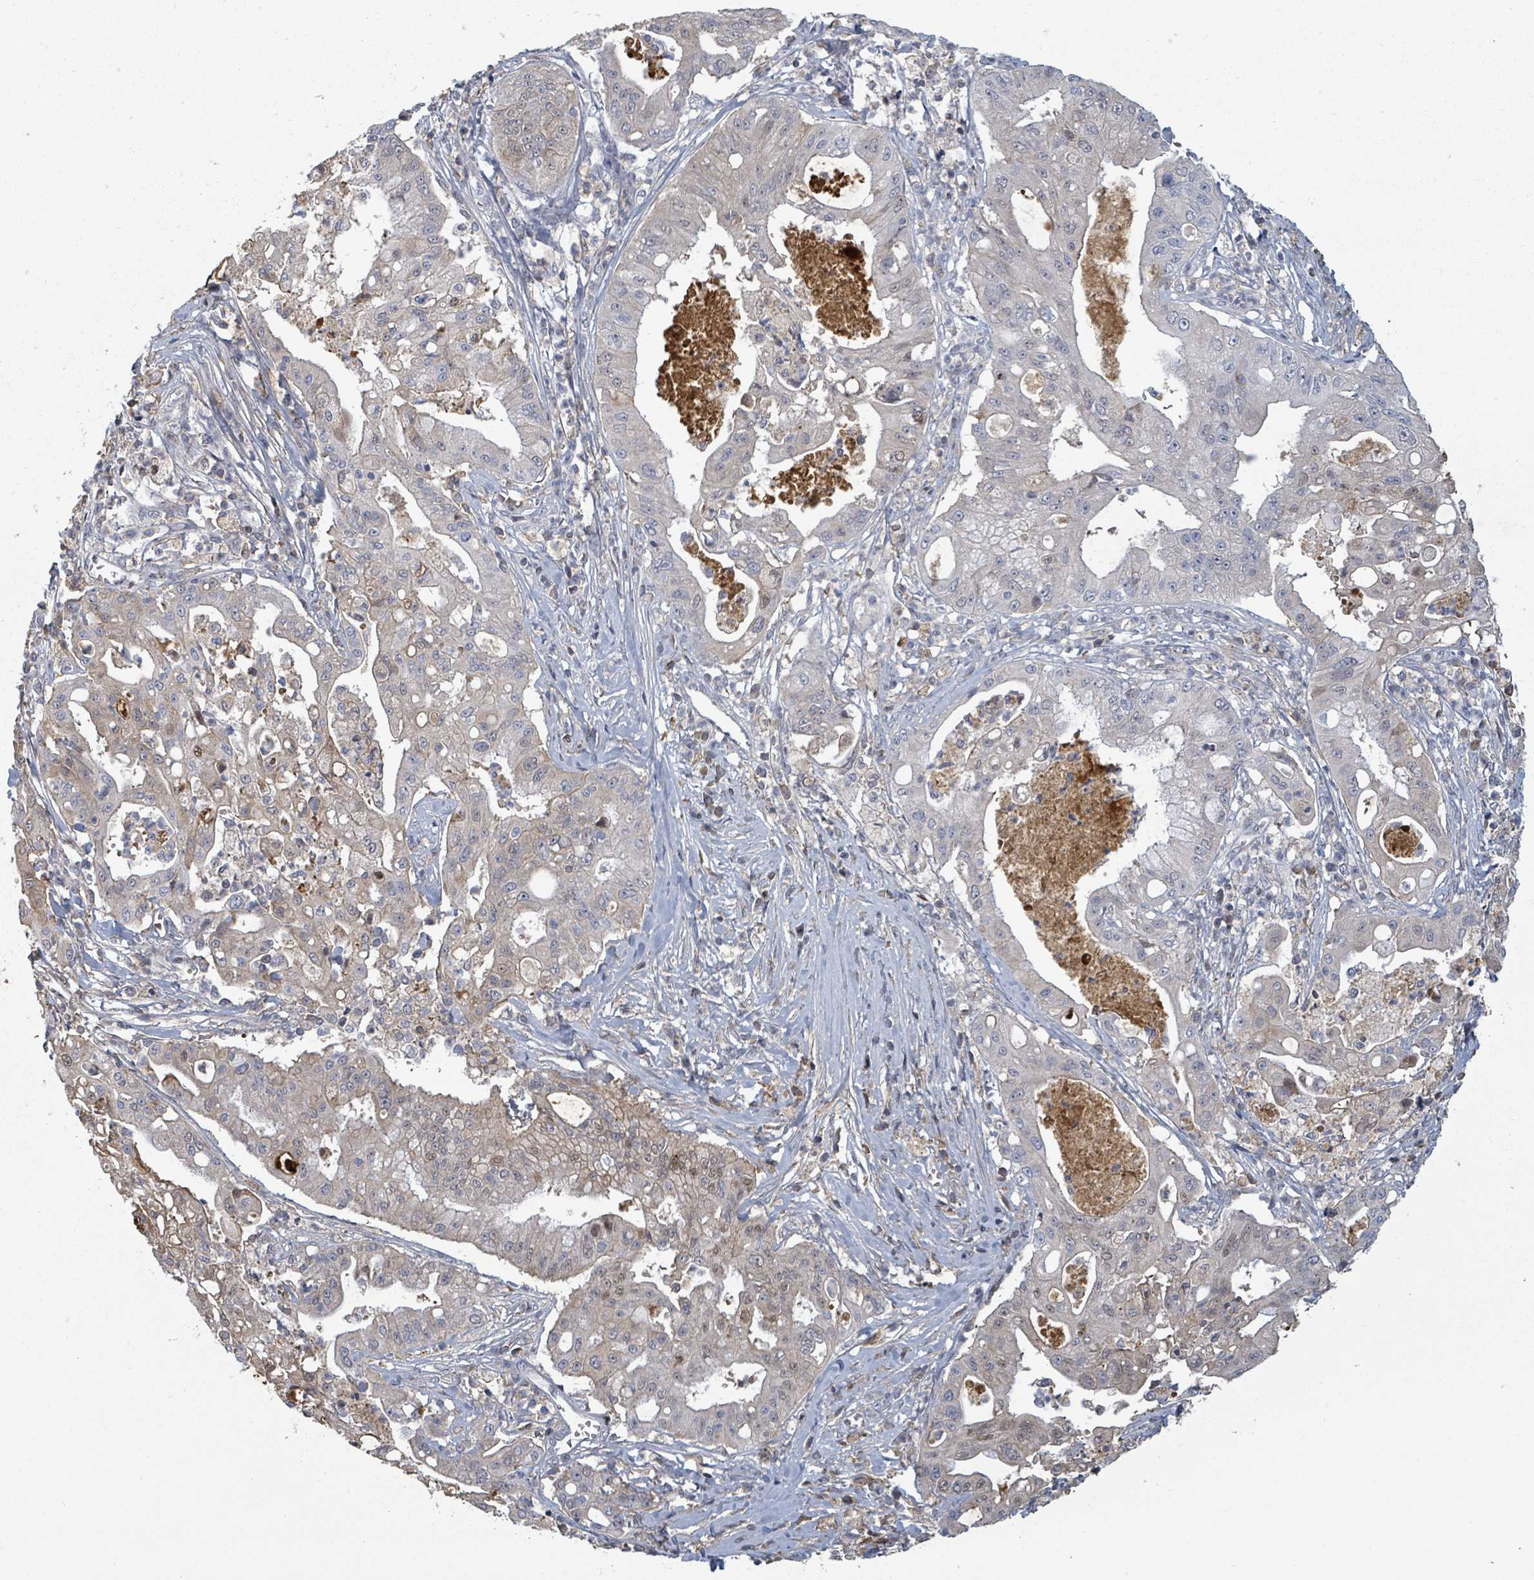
{"staining": {"intensity": "weak", "quantity": "25%-75%", "location": "nuclear"}, "tissue": "ovarian cancer", "cell_type": "Tumor cells", "image_type": "cancer", "snomed": [{"axis": "morphology", "description": "Cystadenocarcinoma, mucinous, NOS"}, {"axis": "topography", "description": "Ovary"}], "caption": "Protein staining demonstrates weak nuclear staining in about 25%-75% of tumor cells in ovarian cancer (mucinous cystadenocarcinoma).", "gene": "GABBR1", "patient": {"sex": "female", "age": 70}}